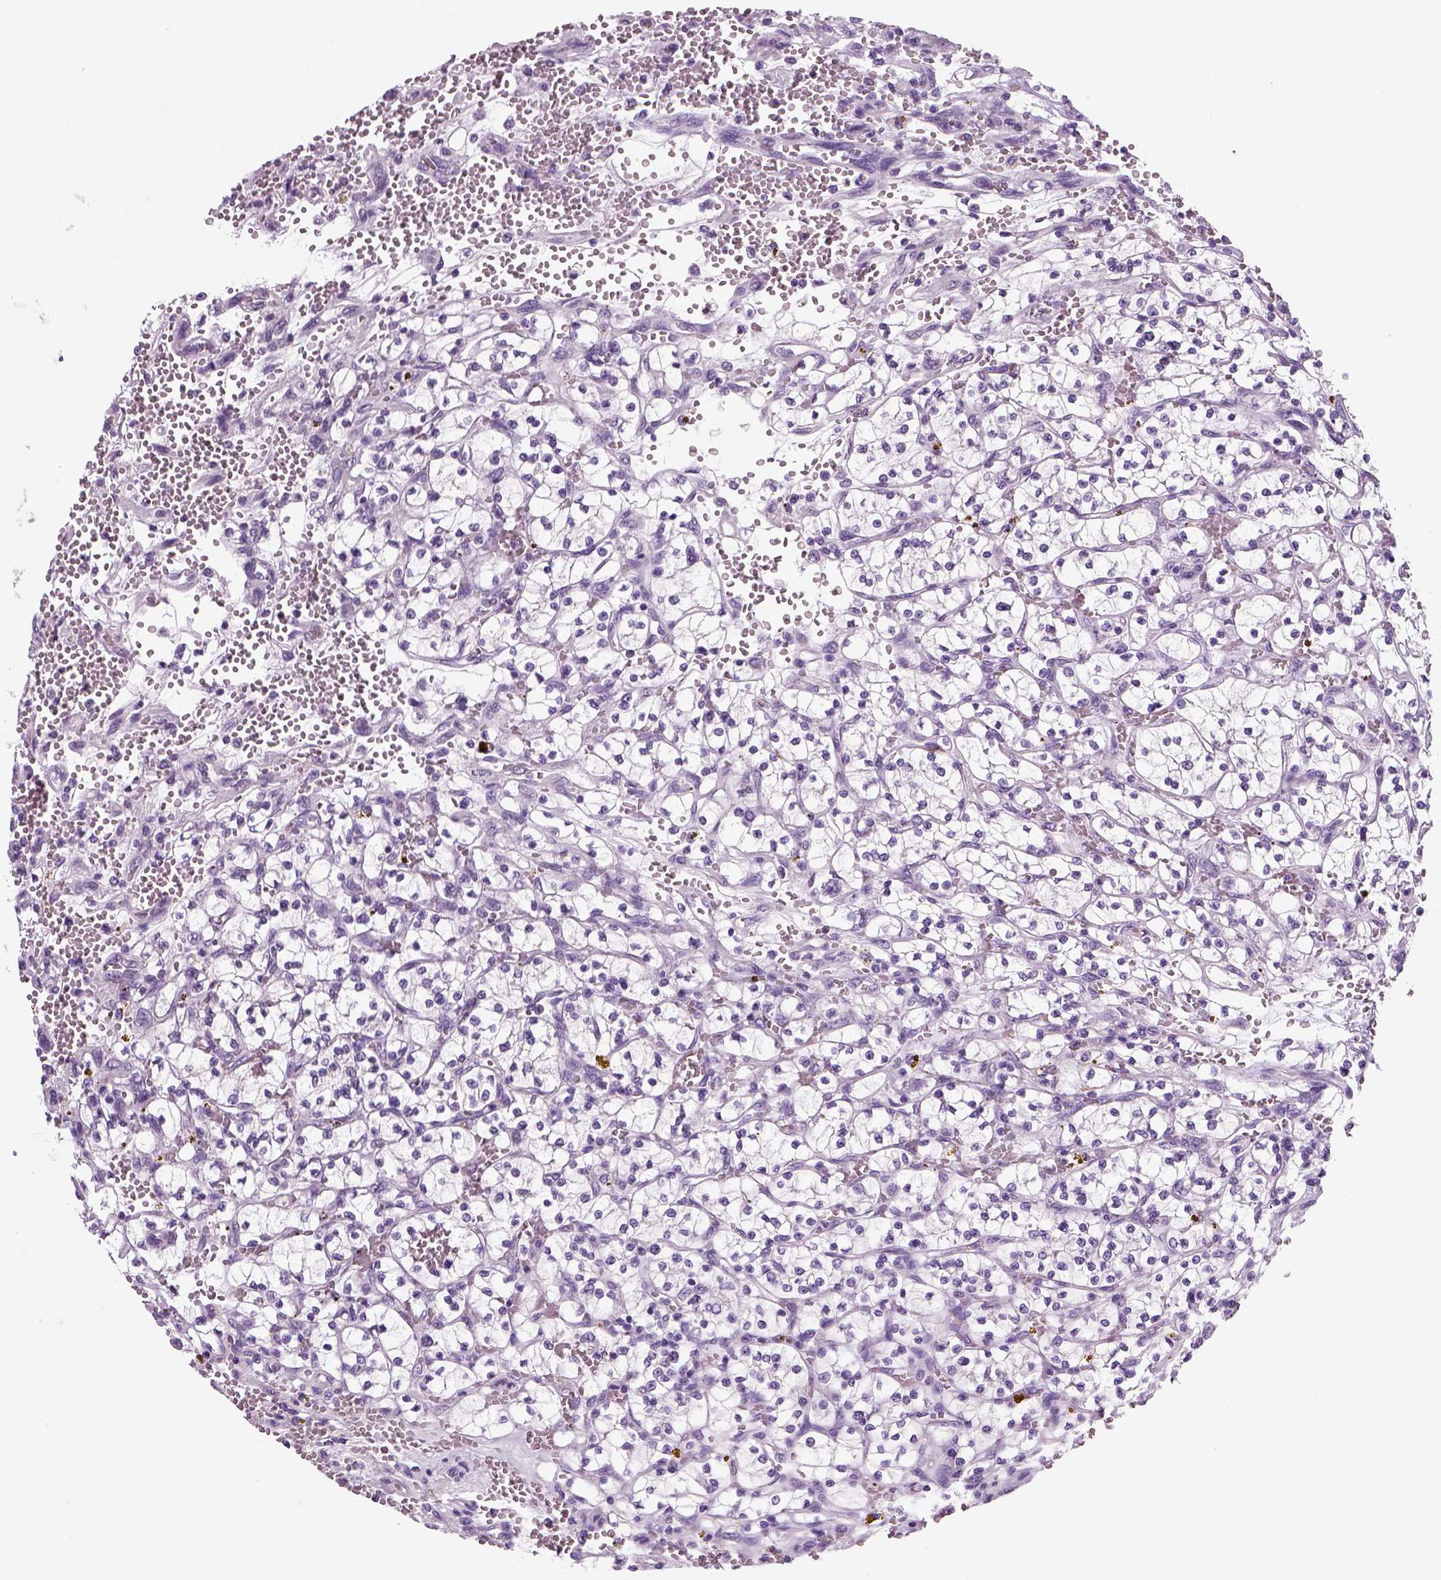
{"staining": {"intensity": "negative", "quantity": "none", "location": "none"}, "tissue": "renal cancer", "cell_type": "Tumor cells", "image_type": "cancer", "snomed": [{"axis": "morphology", "description": "Adenocarcinoma, NOS"}, {"axis": "topography", "description": "Kidney"}], "caption": "IHC image of neoplastic tissue: adenocarcinoma (renal) stained with DAB (3,3'-diaminobenzidine) displays no significant protein positivity in tumor cells.", "gene": "SPATA31E1", "patient": {"sex": "female", "age": 64}}